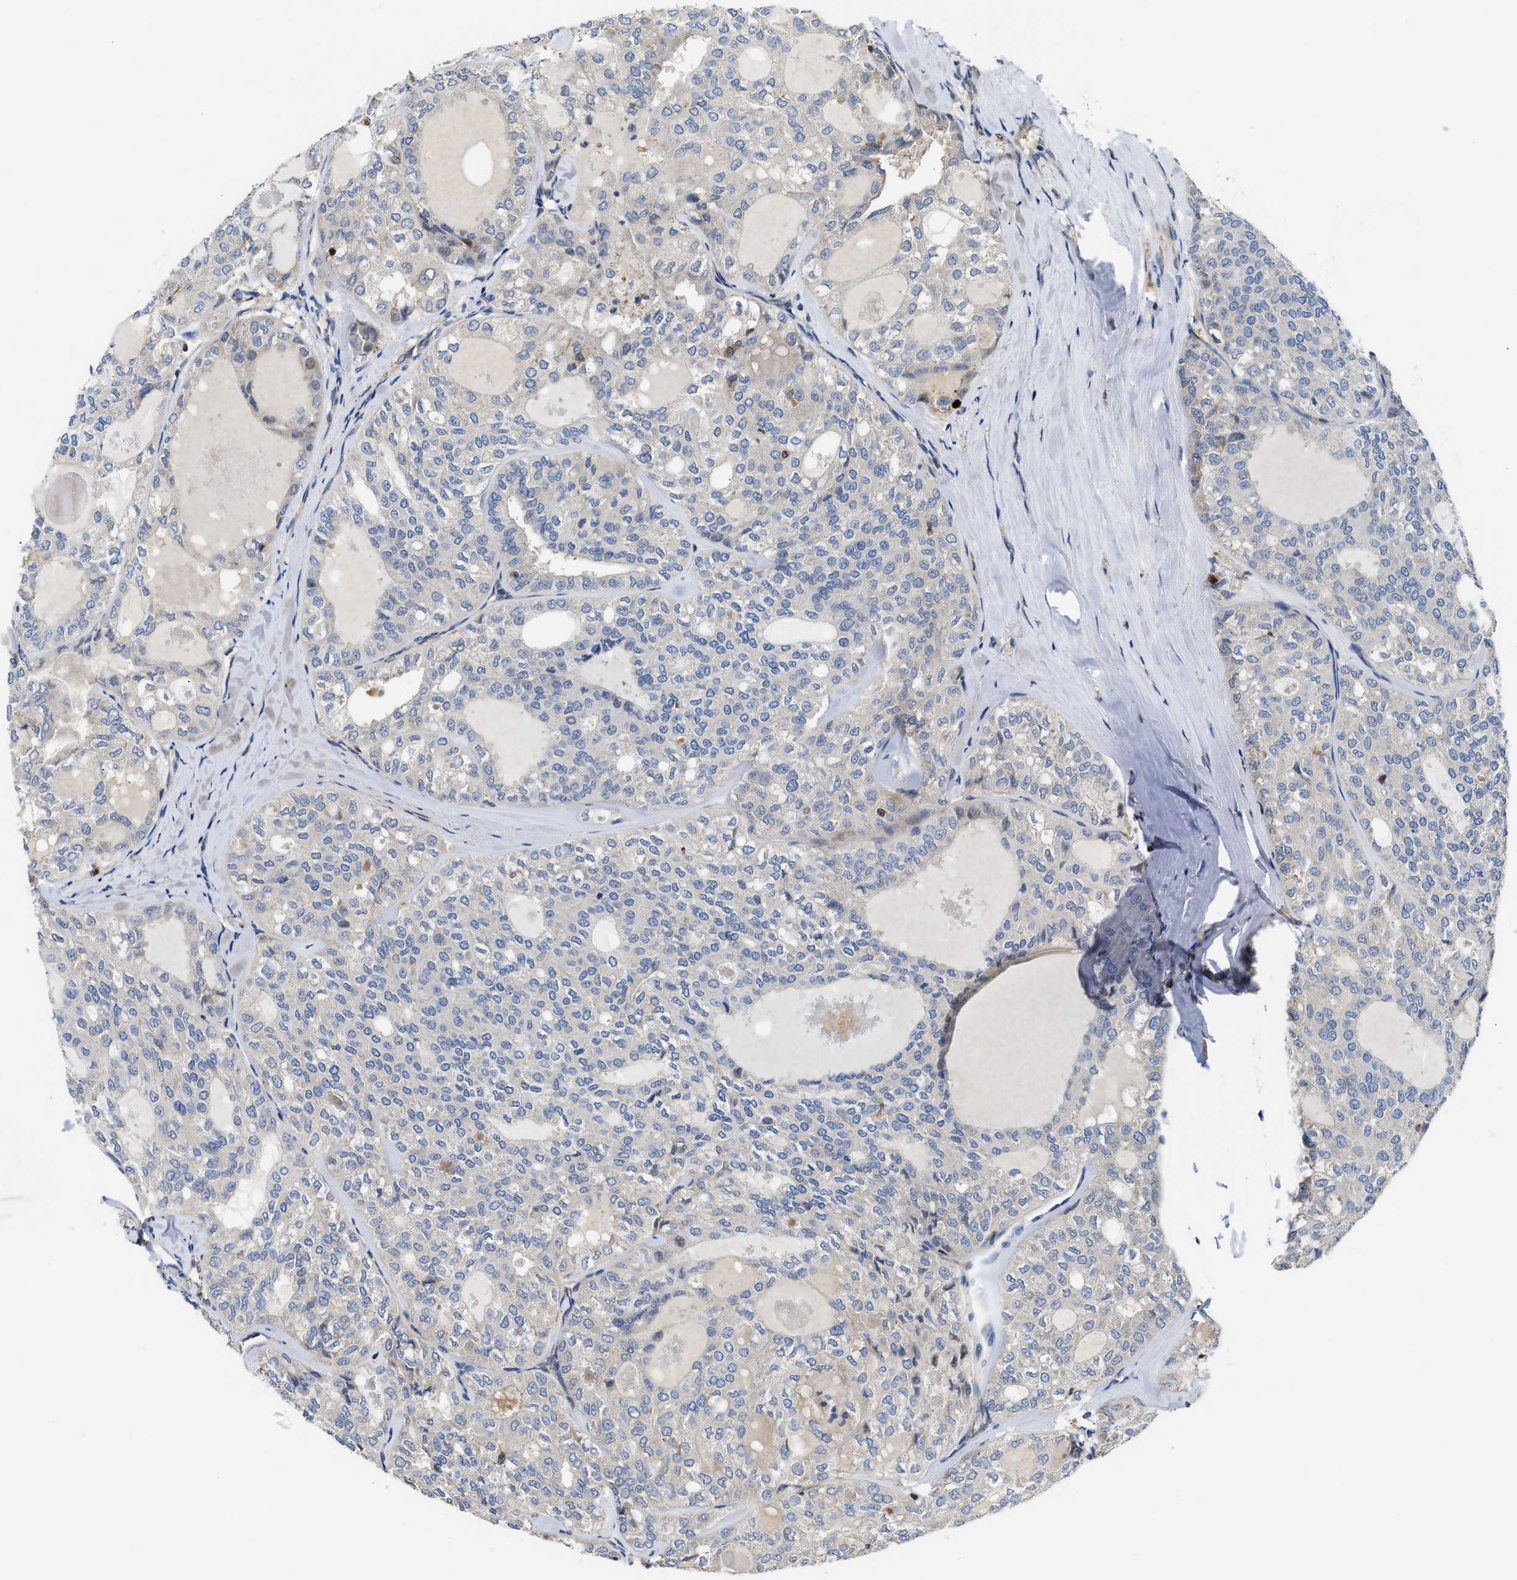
{"staining": {"intensity": "negative", "quantity": "none", "location": "none"}, "tissue": "thyroid cancer", "cell_type": "Tumor cells", "image_type": "cancer", "snomed": [{"axis": "morphology", "description": "Follicular adenoma carcinoma, NOS"}, {"axis": "topography", "description": "Thyroid gland"}], "caption": "Thyroid cancer (follicular adenoma carcinoma) was stained to show a protein in brown. There is no significant positivity in tumor cells.", "gene": "OSTF1", "patient": {"sex": "male", "age": 75}}